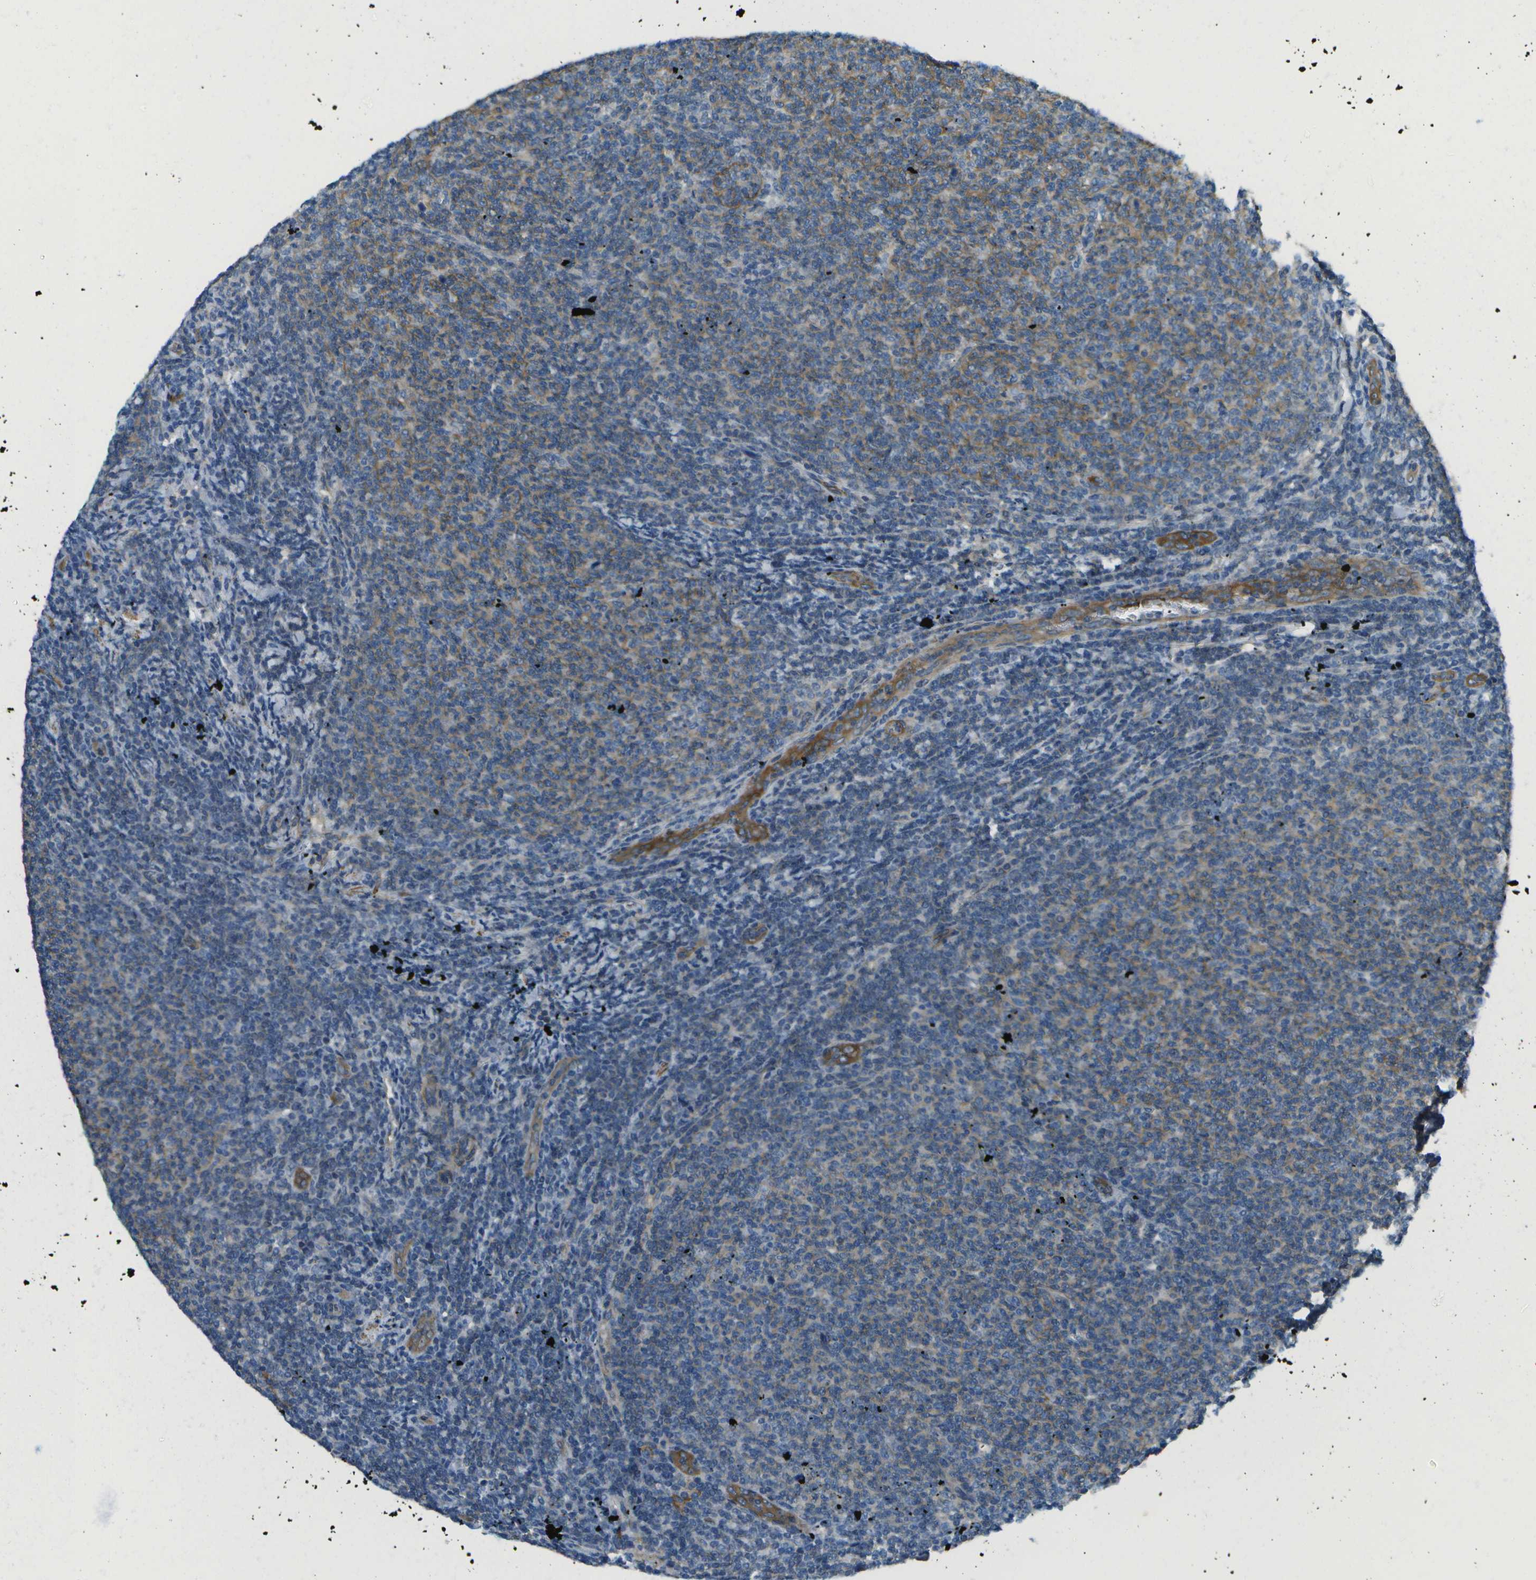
{"staining": {"intensity": "weak", "quantity": "<25%", "location": "cytoplasmic/membranous"}, "tissue": "lymphoma", "cell_type": "Tumor cells", "image_type": "cancer", "snomed": [{"axis": "morphology", "description": "Malignant lymphoma, non-Hodgkin's type, Low grade"}, {"axis": "topography", "description": "Lymph node"}], "caption": "Human lymphoma stained for a protein using immunohistochemistry (IHC) displays no expression in tumor cells.", "gene": "MYH11", "patient": {"sex": "male", "age": 66}}